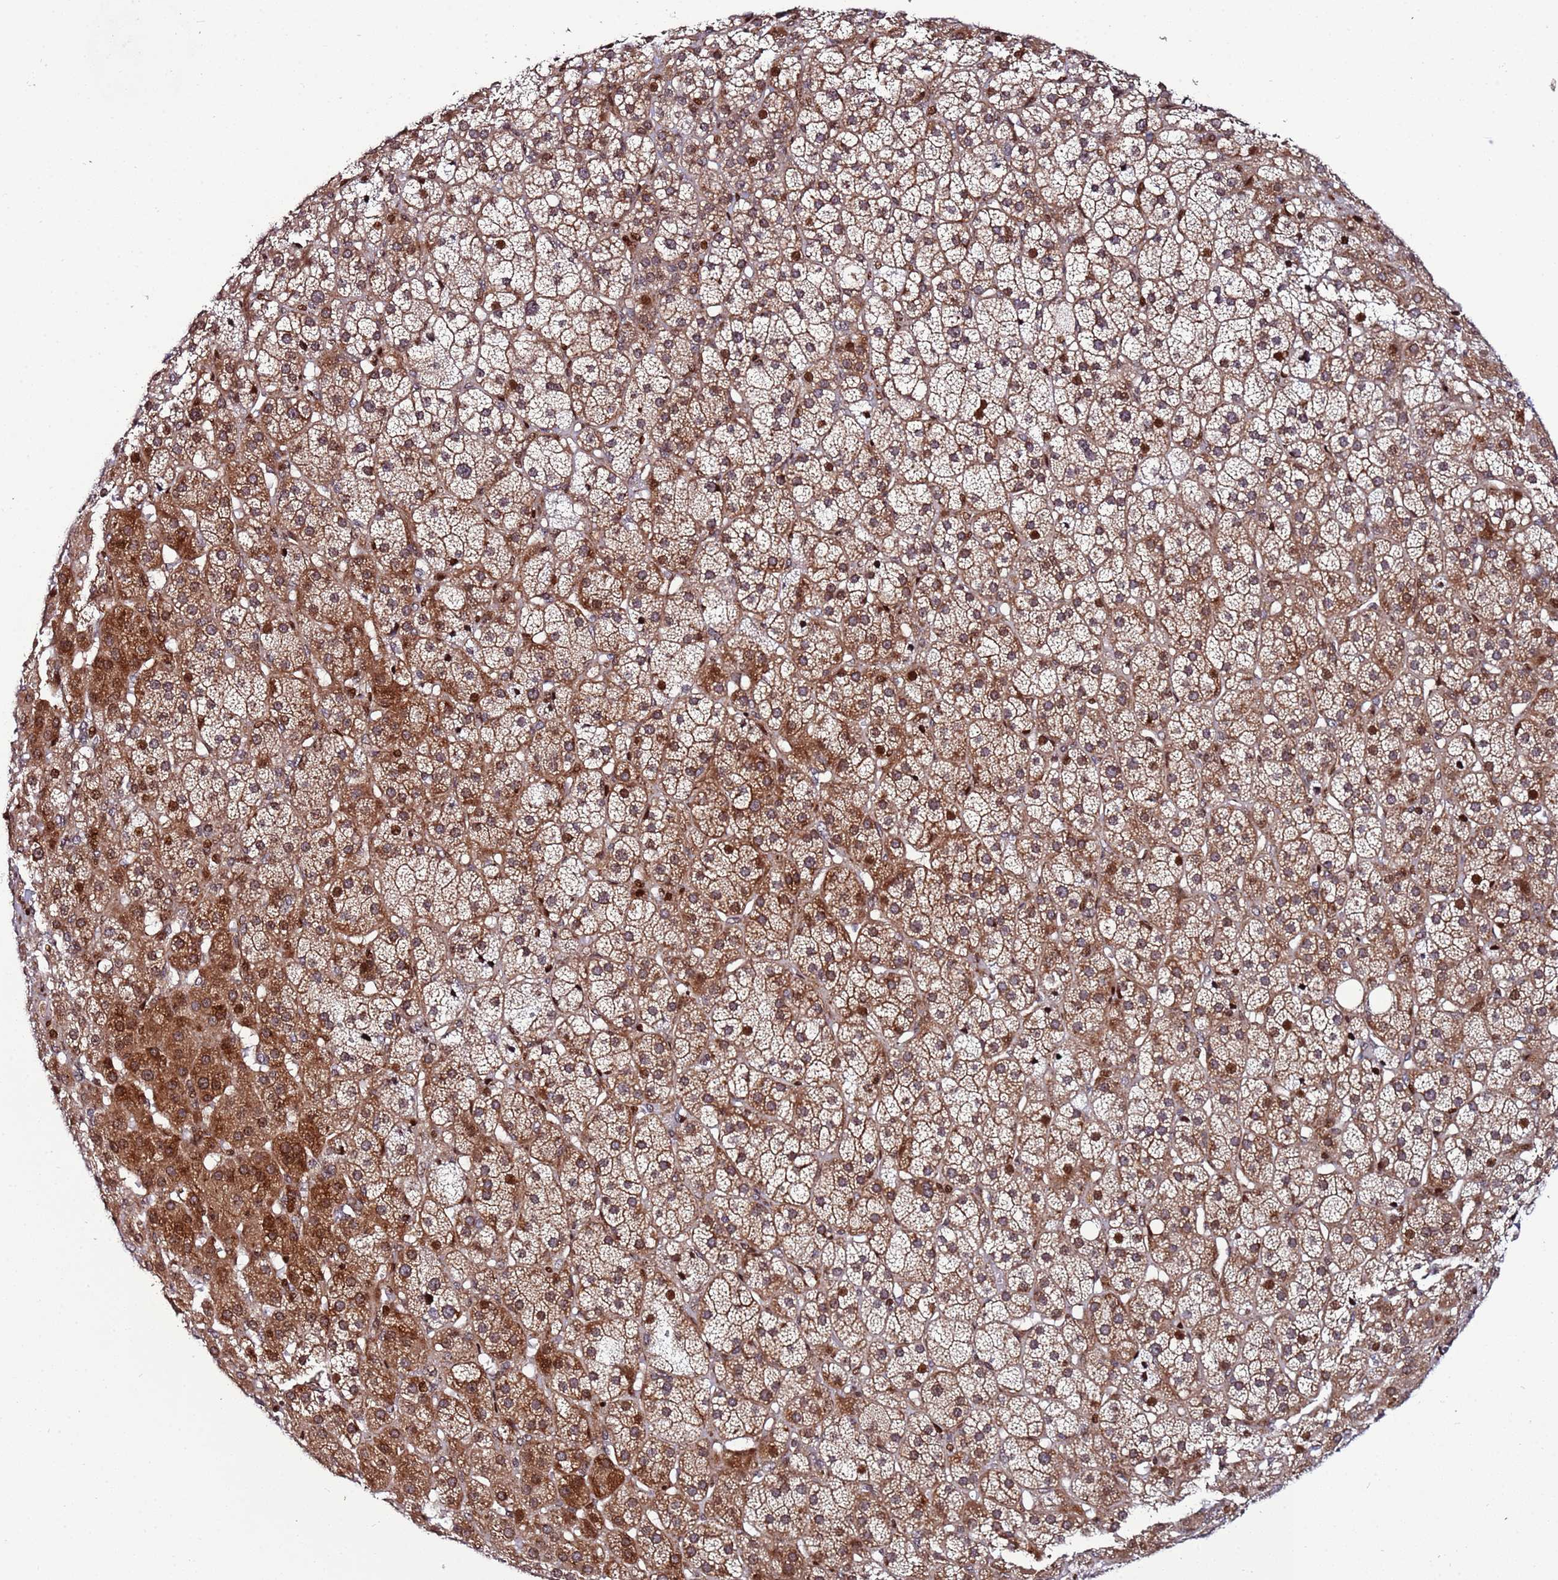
{"staining": {"intensity": "strong", "quantity": "25%-75%", "location": "cytoplasmic/membranous,nuclear"}, "tissue": "adrenal gland", "cell_type": "Glandular cells", "image_type": "normal", "snomed": [{"axis": "morphology", "description": "Normal tissue, NOS"}, {"axis": "topography", "description": "Adrenal gland"}], "caption": "This is an image of IHC staining of benign adrenal gland, which shows strong expression in the cytoplasmic/membranous,nuclear of glandular cells.", "gene": "WBP11", "patient": {"sex": "female", "age": 57}}